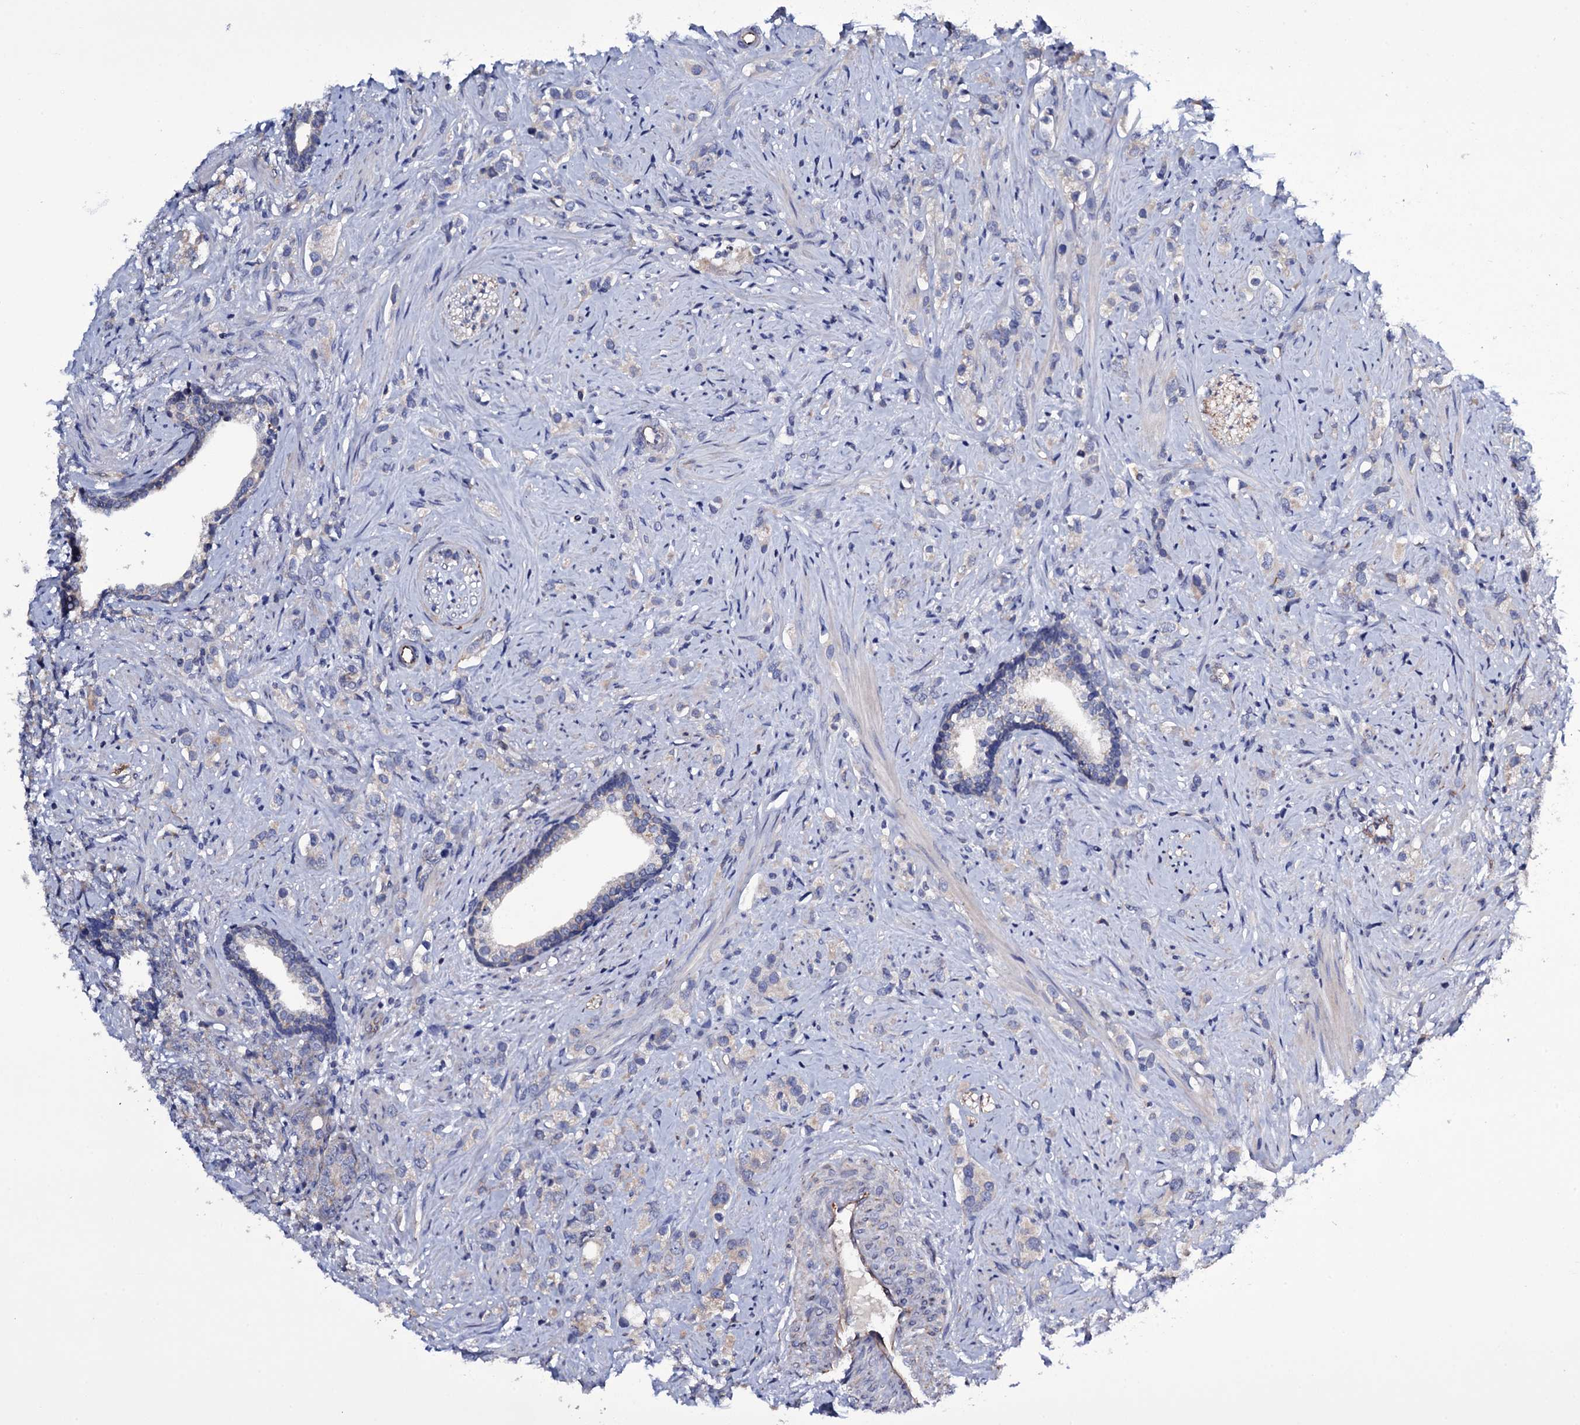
{"staining": {"intensity": "negative", "quantity": "none", "location": "none"}, "tissue": "prostate cancer", "cell_type": "Tumor cells", "image_type": "cancer", "snomed": [{"axis": "morphology", "description": "Adenocarcinoma, High grade"}, {"axis": "topography", "description": "Prostate"}], "caption": "High power microscopy photomicrograph of an IHC image of prostate cancer (high-grade adenocarcinoma), revealing no significant staining in tumor cells.", "gene": "BCL2L14", "patient": {"sex": "male", "age": 63}}